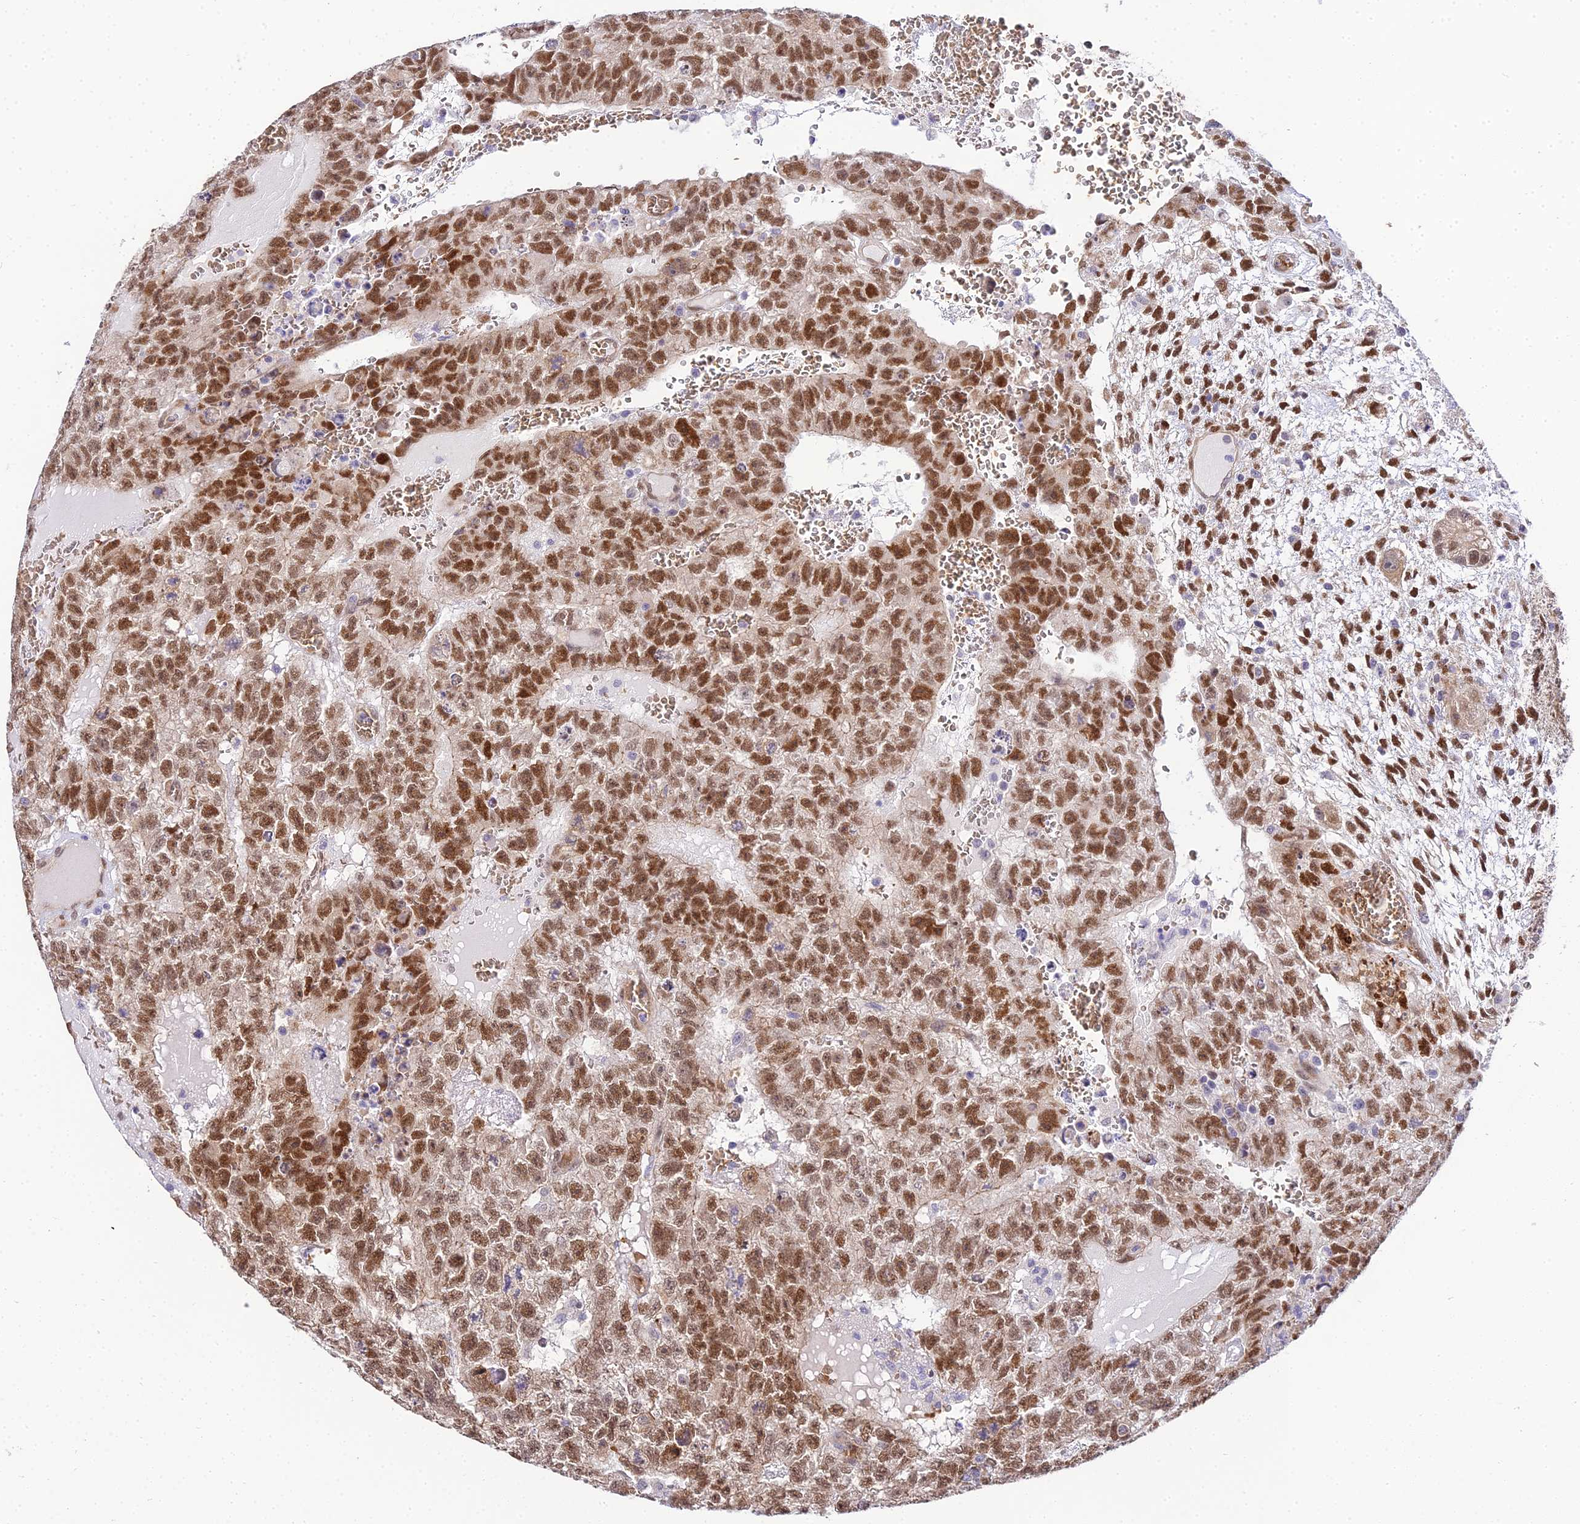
{"staining": {"intensity": "moderate", "quantity": ">75%", "location": "nuclear"}, "tissue": "testis cancer", "cell_type": "Tumor cells", "image_type": "cancer", "snomed": [{"axis": "morphology", "description": "Carcinoma, Embryonal, NOS"}, {"axis": "topography", "description": "Testis"}], "caption": "IHC histopathology image of human testis cancer (embryonal carcinoma) stained for a protein (brown), which demonstrates medium levels of moderate nuclear expression in about >75% of tumor cells.", "gene": "BCL9", "patient": {"sex": "male", "age": 26}}